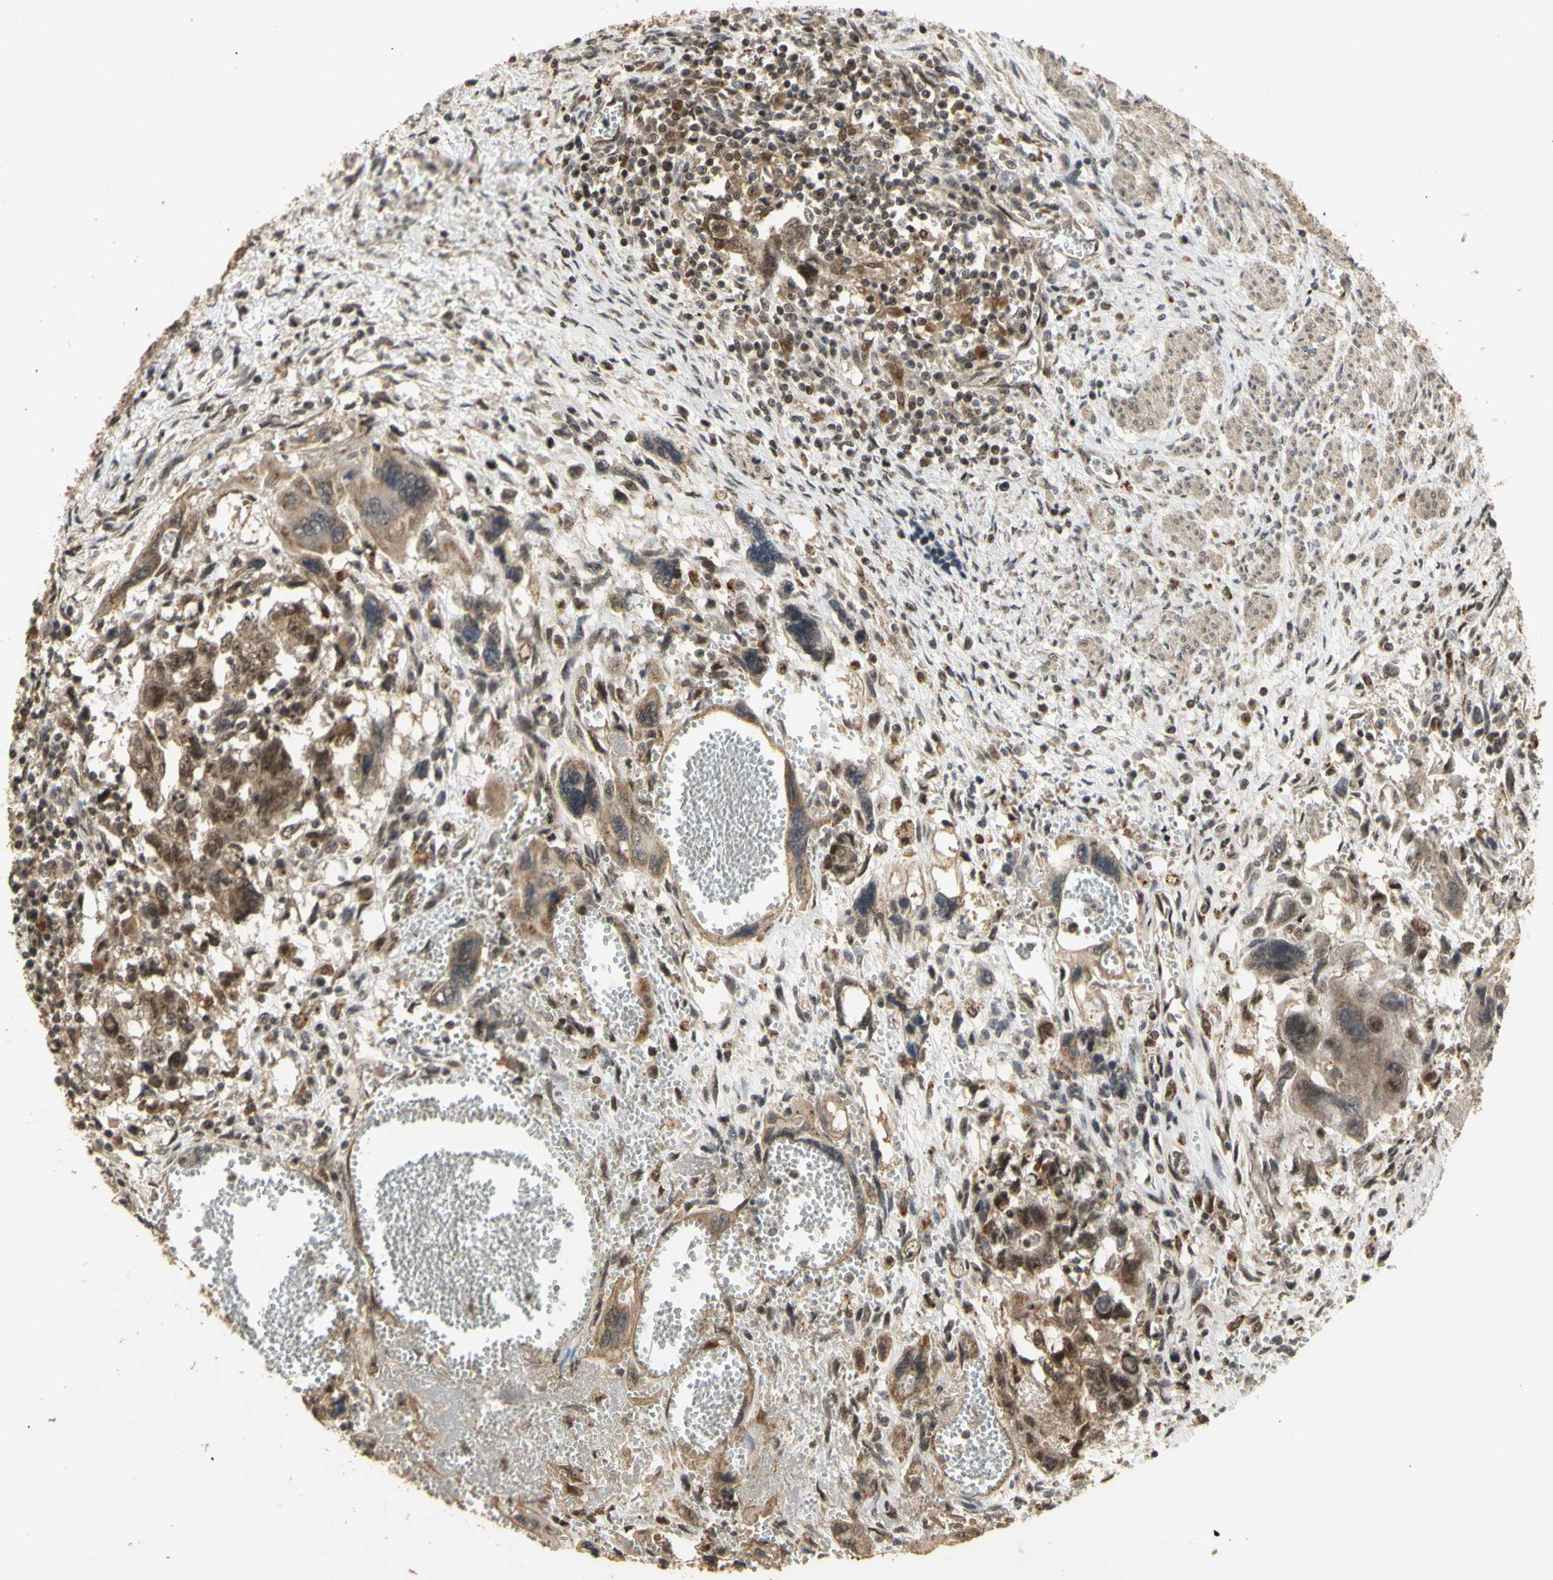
{"staining": {"intensity": "moderate", "quantity": ">75%", "location": "cytoplasmic/membranous"}, "tissue": "testis cancer", "cell_type": "Tumor cells", "image_type": "cancer", "snomed": [{"axis": "morphology", "description": "Carcinoma, Embryonal, NOS"}, {"axis": "topography", "description": "Testis"}], "caption": "Testis cancer tissue reveals moderate cytoplasmic/membranous positivity in about >75% of tumor cells The protein of interest is stained brown, and the nuclei are stained in blue (DAB IHC with brightfield microscopy, high magnification).", "gene": "GTF2E2", "patient": {"sex": "male", "age": 28}}